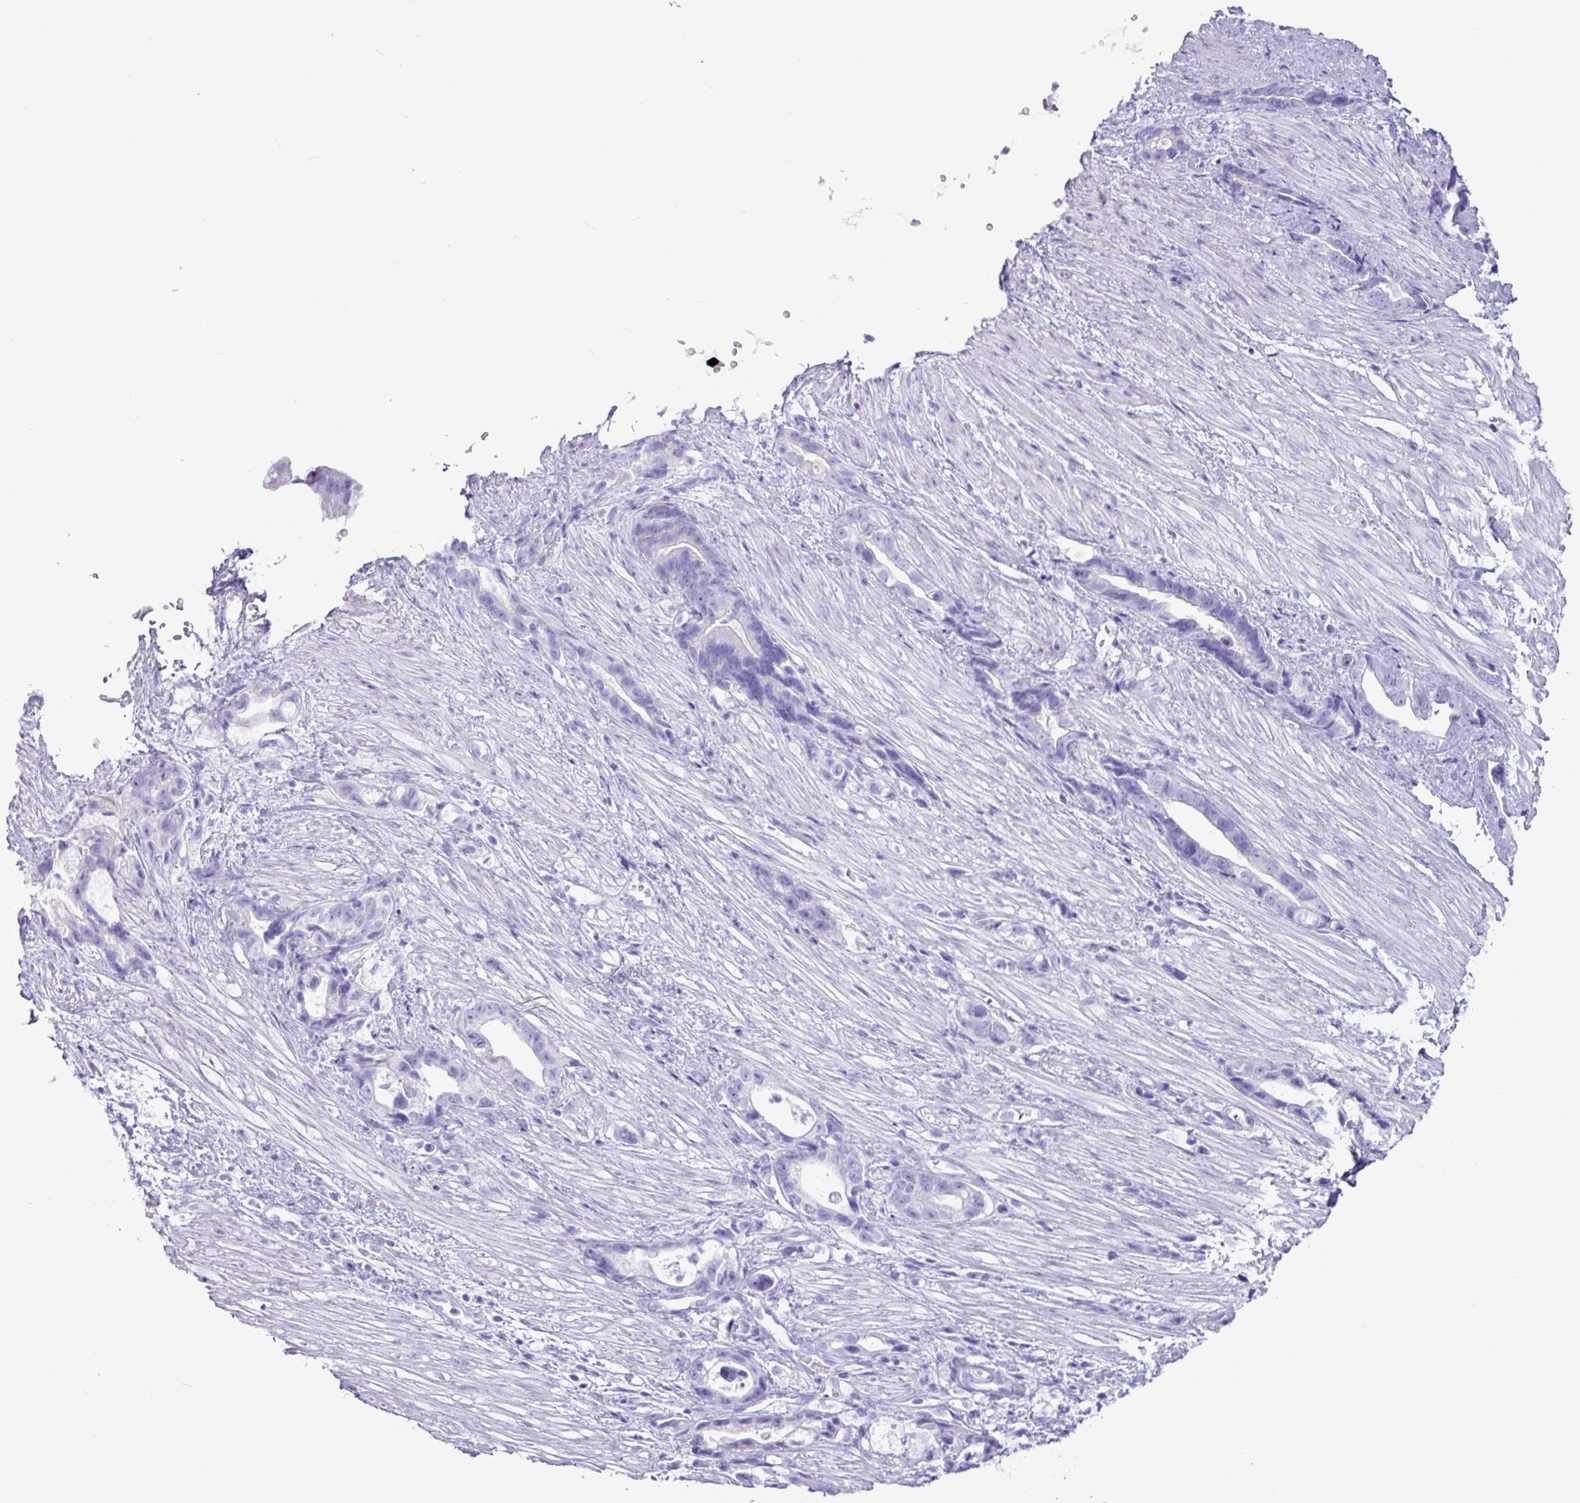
{"staining": {"intensity": "negative", "quantity": "none", "location": "none"}, "tissue": "stomach cancer", "cell_type": "Tumor cells", "image_type": "cancer", "snomed": [{"axis": "morphology", "description": "Adenocarcinoma, NOS"}, {"axis": "topography", "description": "Stomach"}], "caption": "IHC image of neoplastic tissue: human stomach cancer stained with DAB (3,3'-diaminobenzidine) demonstrates no significant protein positivity in tumor cells.", "gene": "CKMT2", "patient": {"sex": "male", "age": 55}}